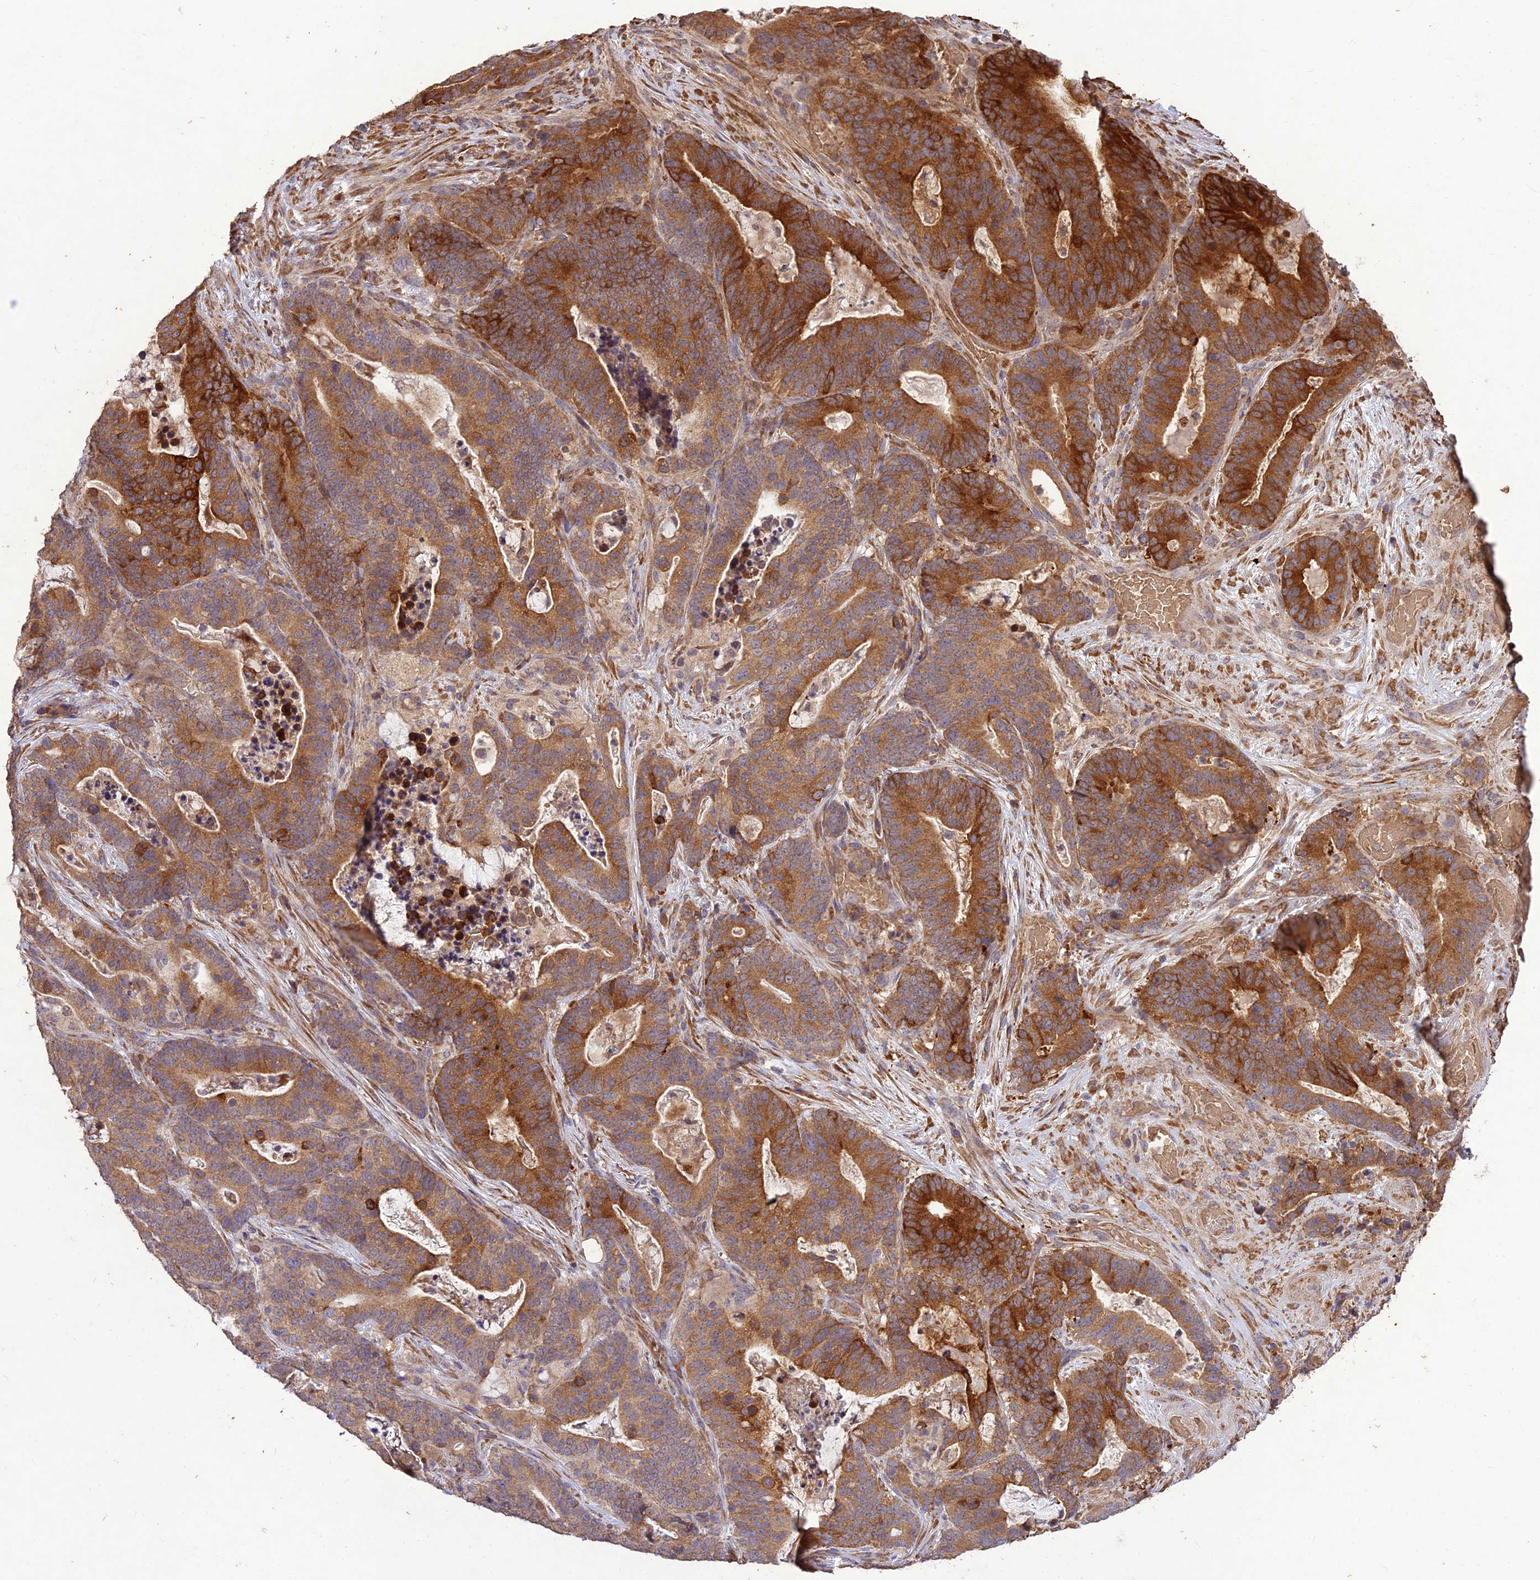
{"staining": {"intensity": "strong", "quantity": ">75%", "location": "cytoplasmic/membranous"}, "tissue": "stomach cancer", "cell_type": "Tumor cells", "image_type": "cancer", "snomed": [{"axis": "morphology", "description": "Normal tissue, NOS"}, {"axis": "morphology", "description": "Adenocarcinoma, NOS"}, {"axis": "topography", "description": "Stomach"}], "caption": "The image demonstrates staining of stomach cancer, revealing strong cytoplasmic/membranous protein staining (brown color) within tumor cells.", "gene": "PPP1R11", "patient": {"sex": "female", "age": 64}}